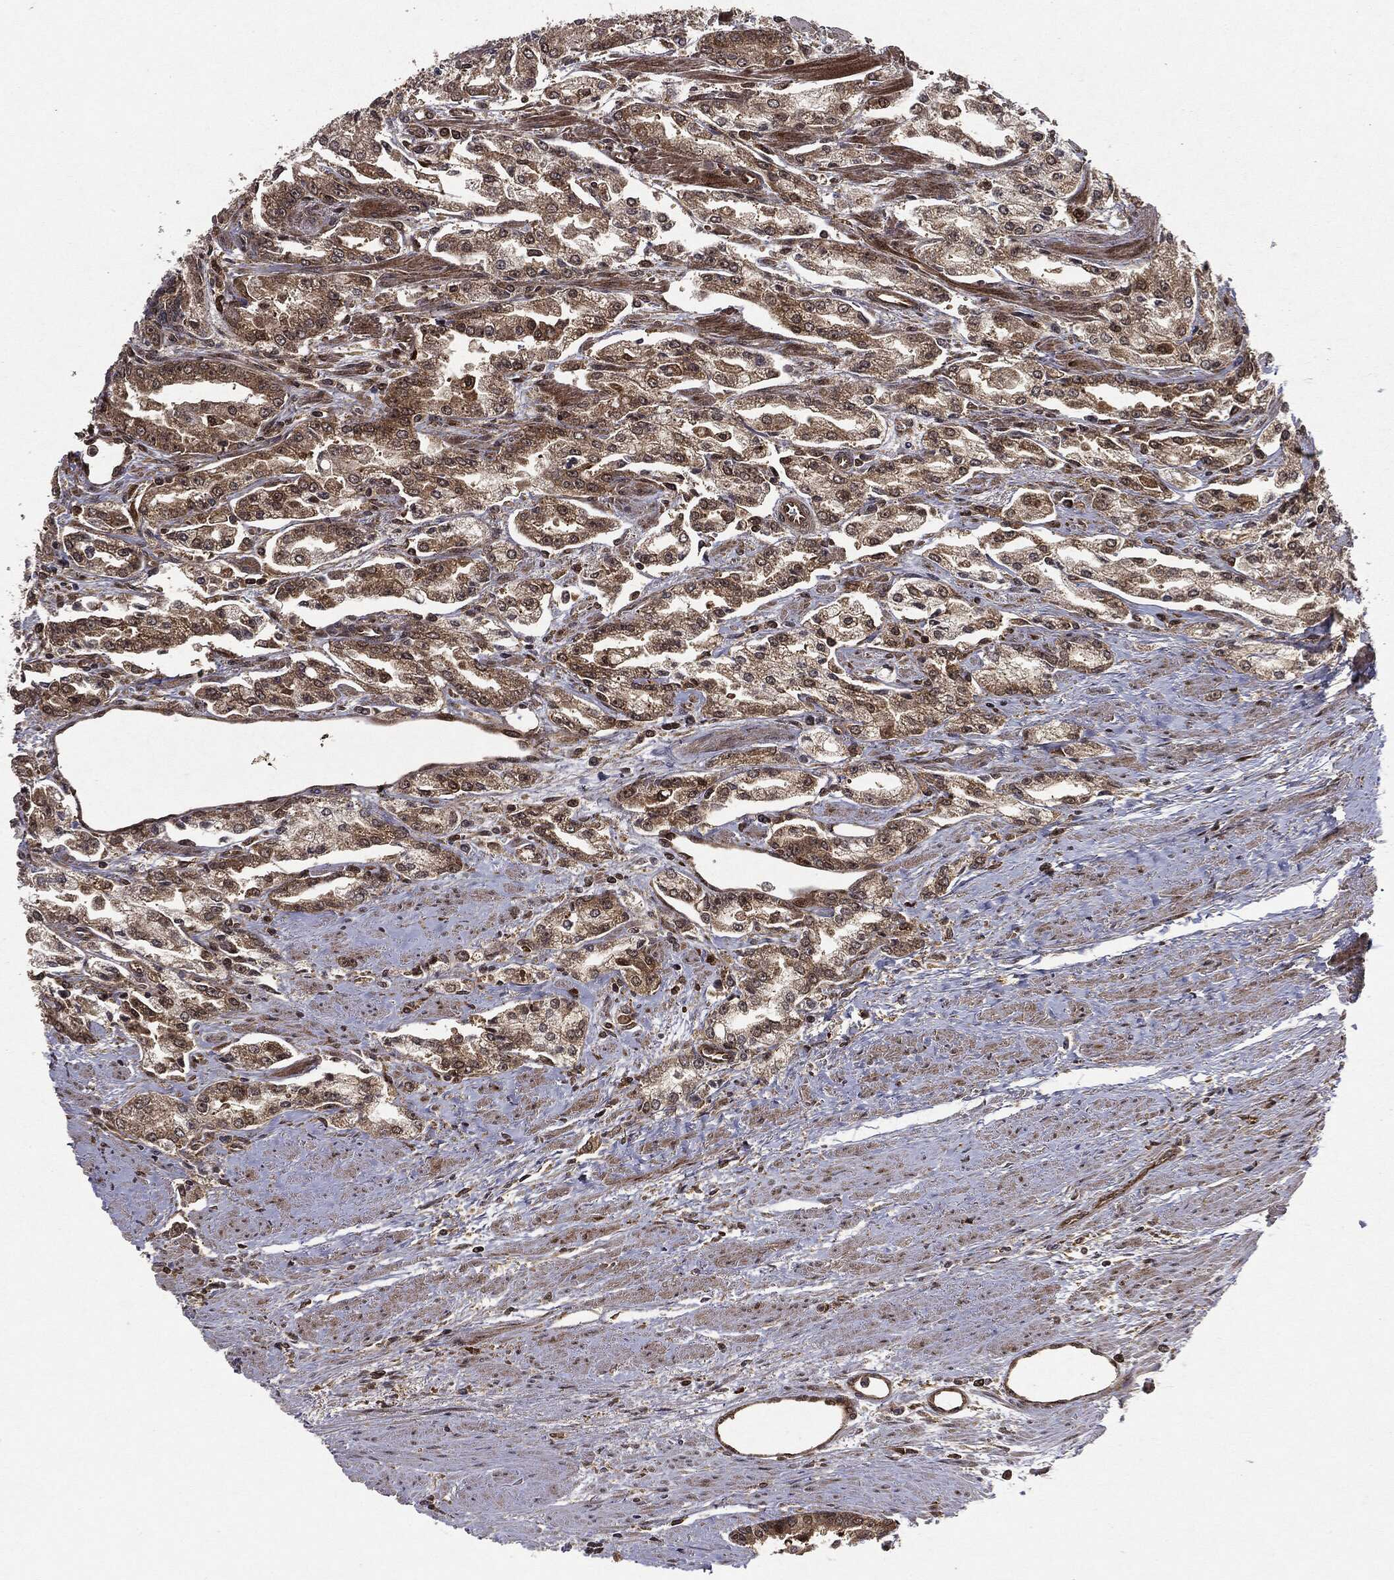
{"staining": {"intensity": "moderate", "quantity": ">75%", "location": "cytoplasmic/membranous"}, "tissue": "prostate cancer", "cell_type": "Tumor cells", "image_type": "cancer", "snomed": [{"axis": "morphology", "description": "Adenocarcinoma, Medium grade"}, {"axis": "topography", "description": "Prostate"}], "caption": "IHC micrograph of medium-grade adenocarcinoma (prostate) stained for a protein (brown), which reveals medium levels of moderate cytoplasmic/membranous expression in about >75% of tumor cells.", "gene": "OTUB1", "patient": {"sex": "male", "age": 71}}